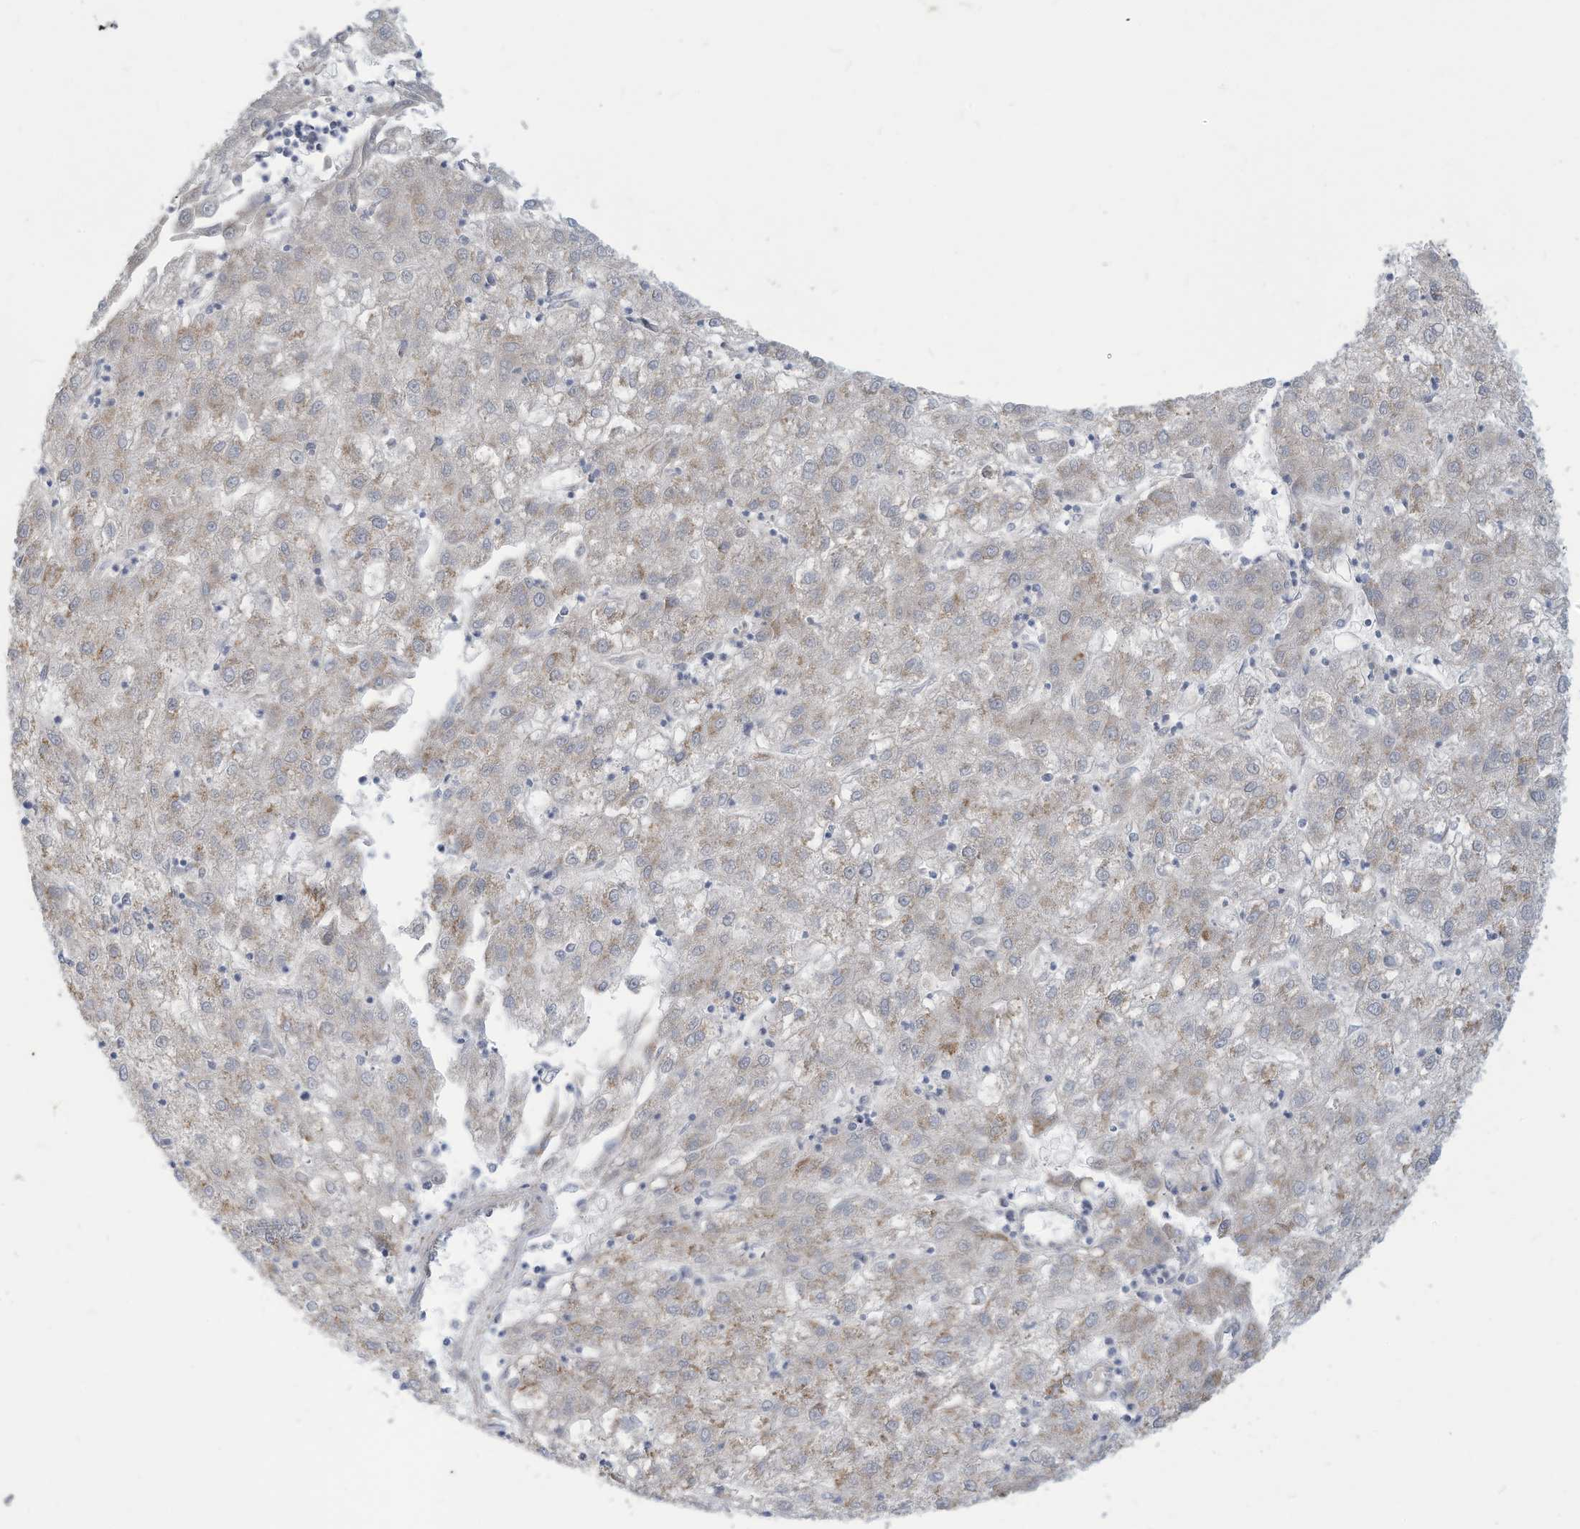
{"staining": {"intensity": "weak", "quantity": "<25%", "location": "cytoplasmic/membranous"}, "tissue": "liver cancer", "cell_type": "Tumor cells", "image_type": "cancer", "snomed": [{"axis": "morphology", "description": "Carcinoma, Hepatocellular, NOS"}, {"axis": "topography", "description": "Liver"}], "caption": "This is an immunohistochemistry (IHC) micrograph of human liver cancer (hepatocellular carcinoma). There is no expression in tumor cells.", "gene": "ADAT2", "patient": {"sex": "male", "age": 72}}